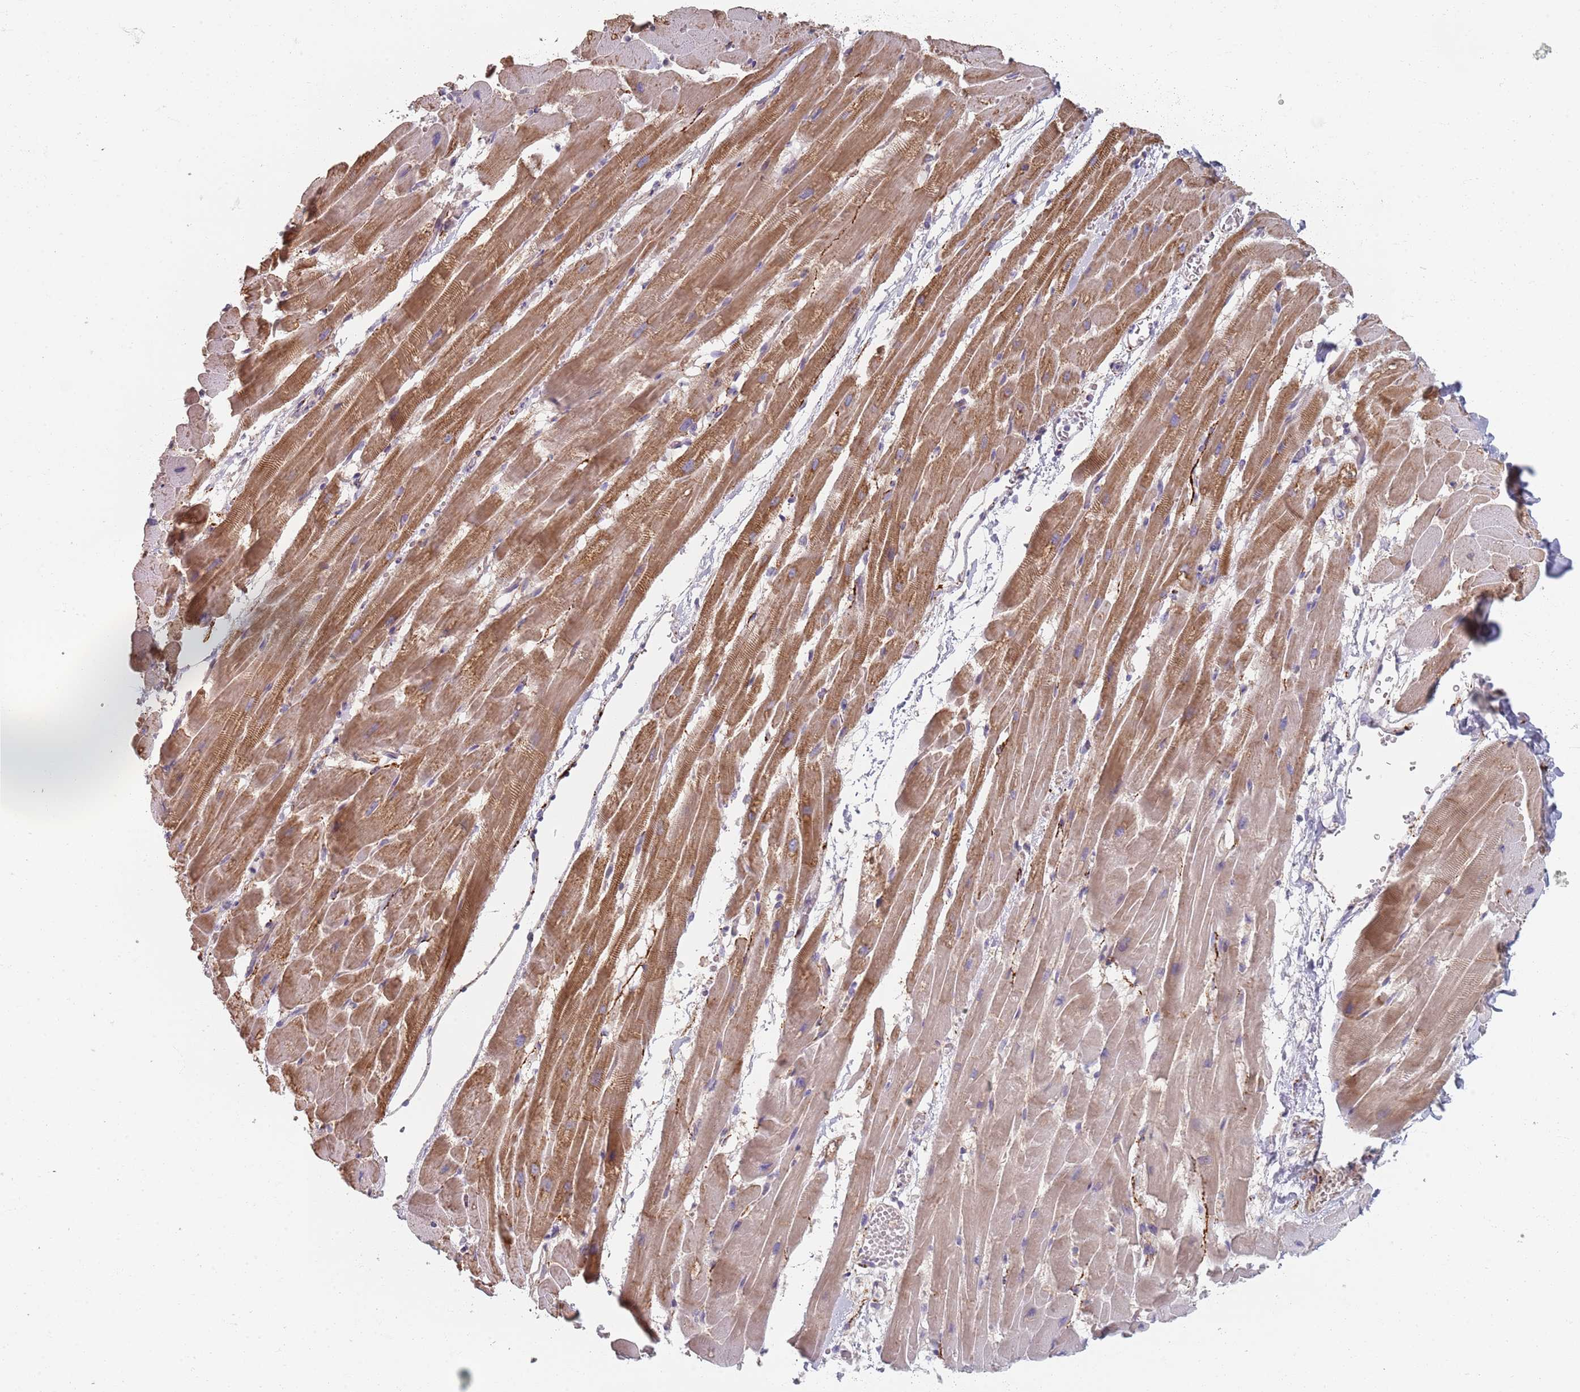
{"staining": {"intensity": "moderate", "quantity": ">75%", "location": "cytoplasmic/membranous"}, "tissue": "heart muscle", "cell_type": "Cardiomyocytes", "image_type": "normal", "snomed": [{"axis": "morphology", "description": "Normal tissue, NOS"}, {"axis": "topography", "description": "Heart"}], "caption": "A medium amount of moderate cytoplasmic/membranous expression is appreciated in approximately >75% of cardiomyocytes in unremarkable heart muscle.", "gene": "SYNGR3", "patient": {"sex": "male", "age": 37}}